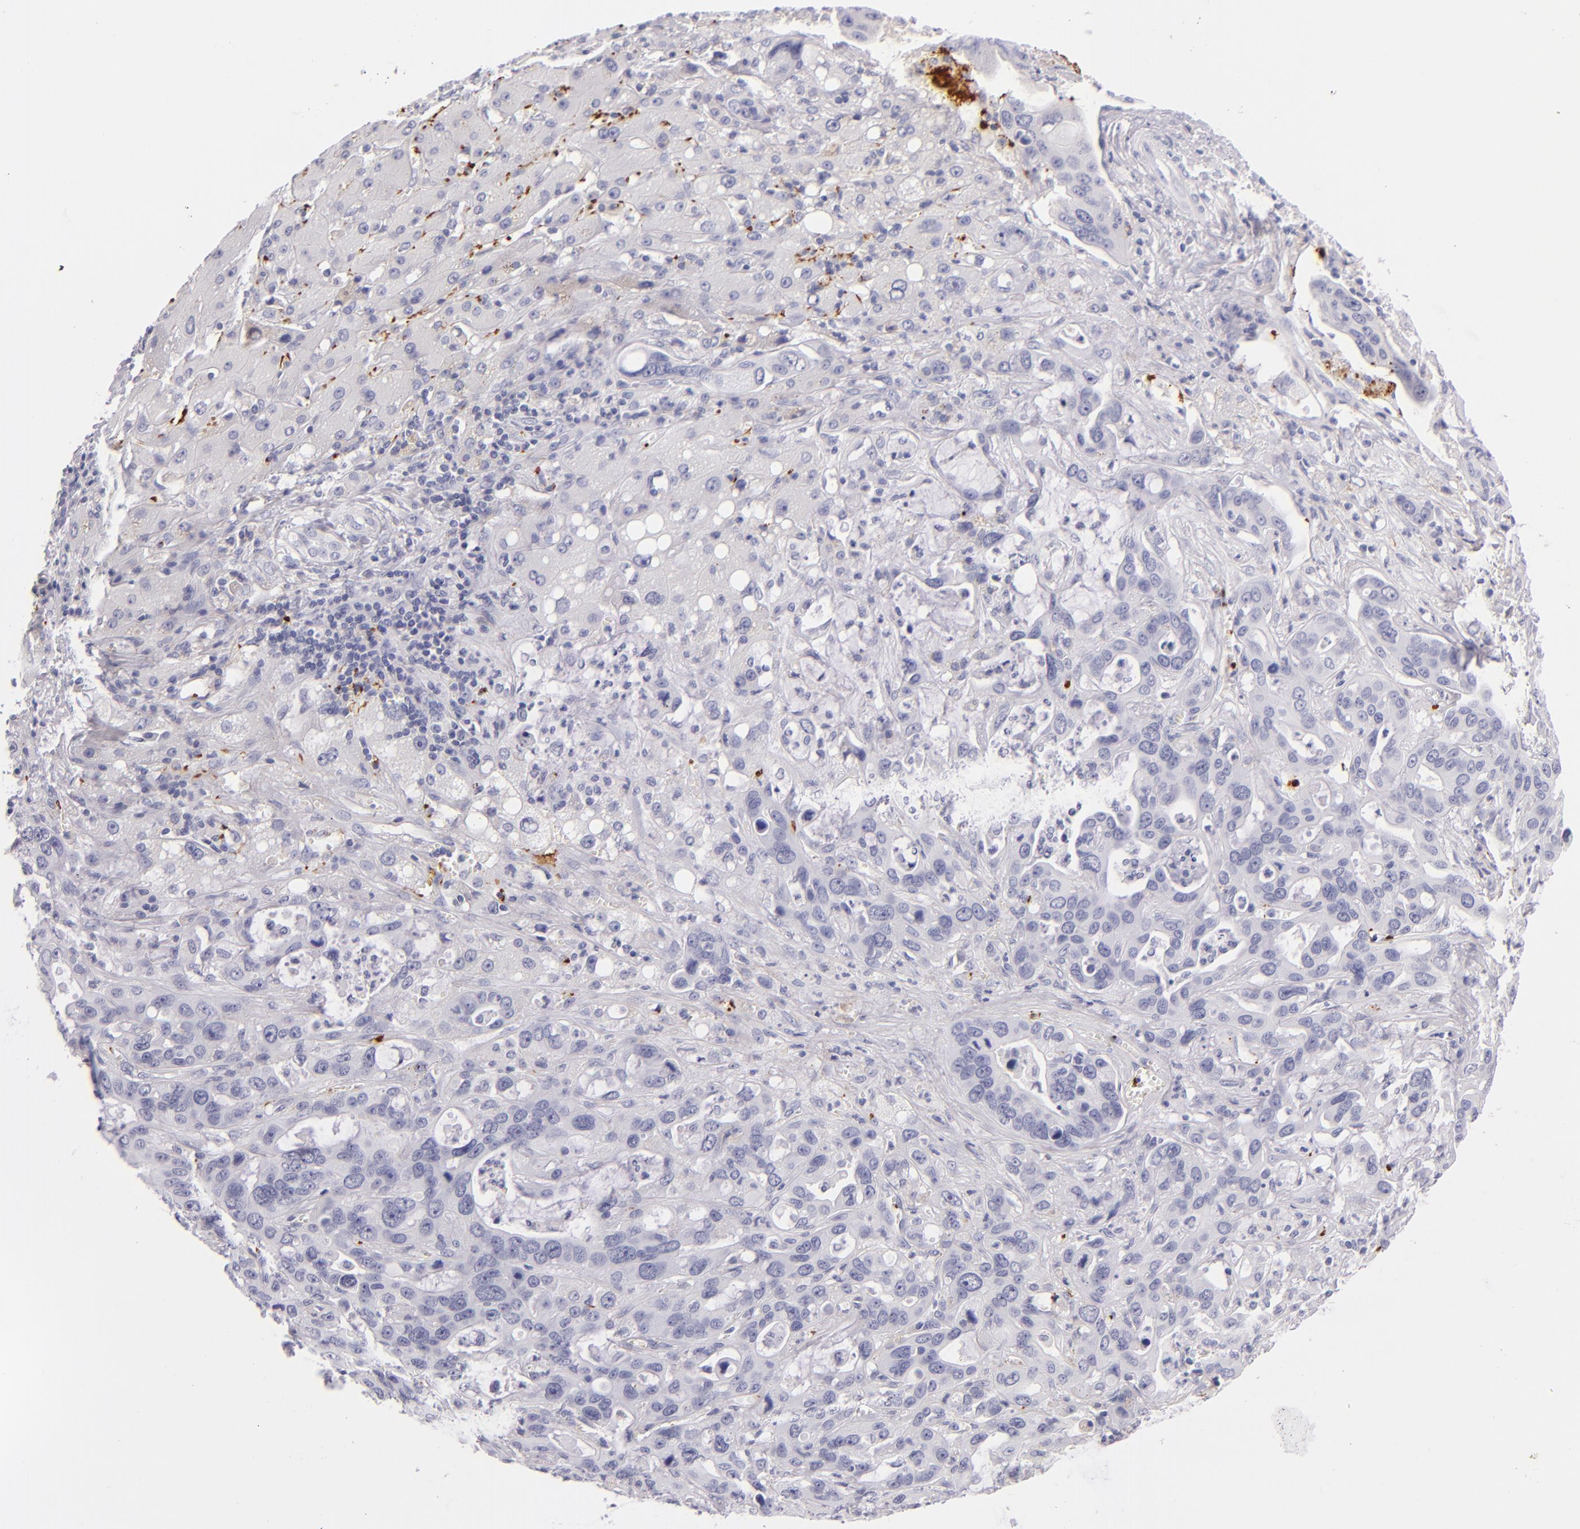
{"staining": {"intensity": "negative", "quantity": "none", "location": "none"}, "tissue": "liver cancer", "cell_type": "Tumor cells", "image_type": "cancer", "snomed": [{"axis": "morphology", "description": "Cholangiocarcinoma"}, {"axis": "topography", "description": "Liver"}], "caption": "Protein analysis of cholangiocarcinoma (liver) shows no significant staining in tumor cells.", "gene": "GP1BA", "patient": {"sex": "female", "age": 65}}